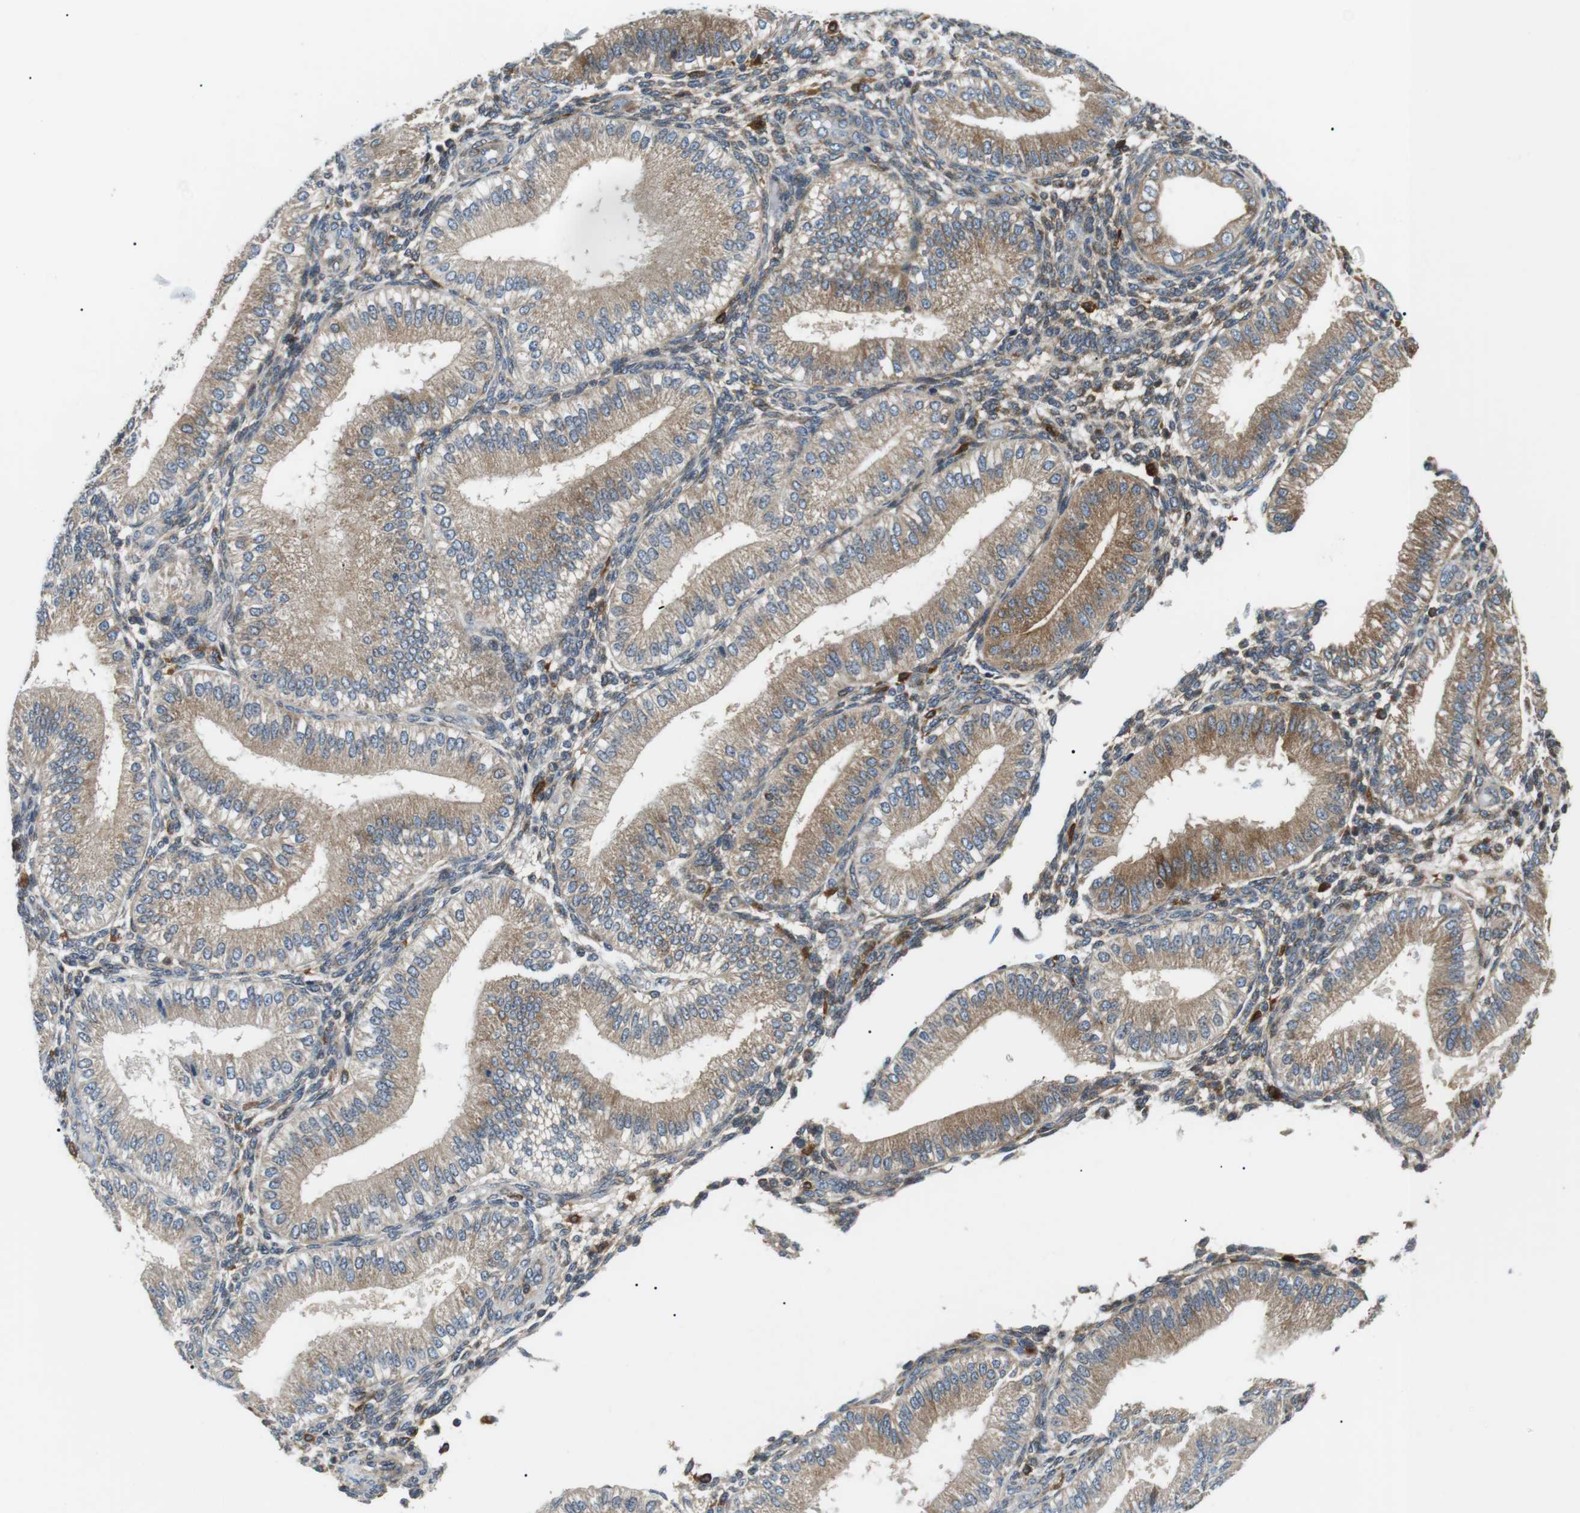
{"staining": {"intensity": "moderate", "quantity": "25%-75%", "location": "cytoplasmic/membranous"}, "tissue": "endometrium", "cell_type": "Cells in endometrial stroma", "image_type": "normal", "snomed": [{"axis": "morphology", "description": "Normal tissue, NOS"}, {"axis": "topography", "description": "Endometrium"}], "caption": "Immunohistochemistry (DAB (3,3'-diaminobenzidine)) staining of benign endometrium shows moderate cytoplasmic/membranous protein expression in about 25%-75% of cells in endometrial stroma. (Stains: DAB (3,3'-diaminobenzidine) in brown, nuclei in blue, Microscopy: brightfield microscopy at high magnification).", "gene": "RAB9A", "patient": {"sex": "female", "age": 39}}